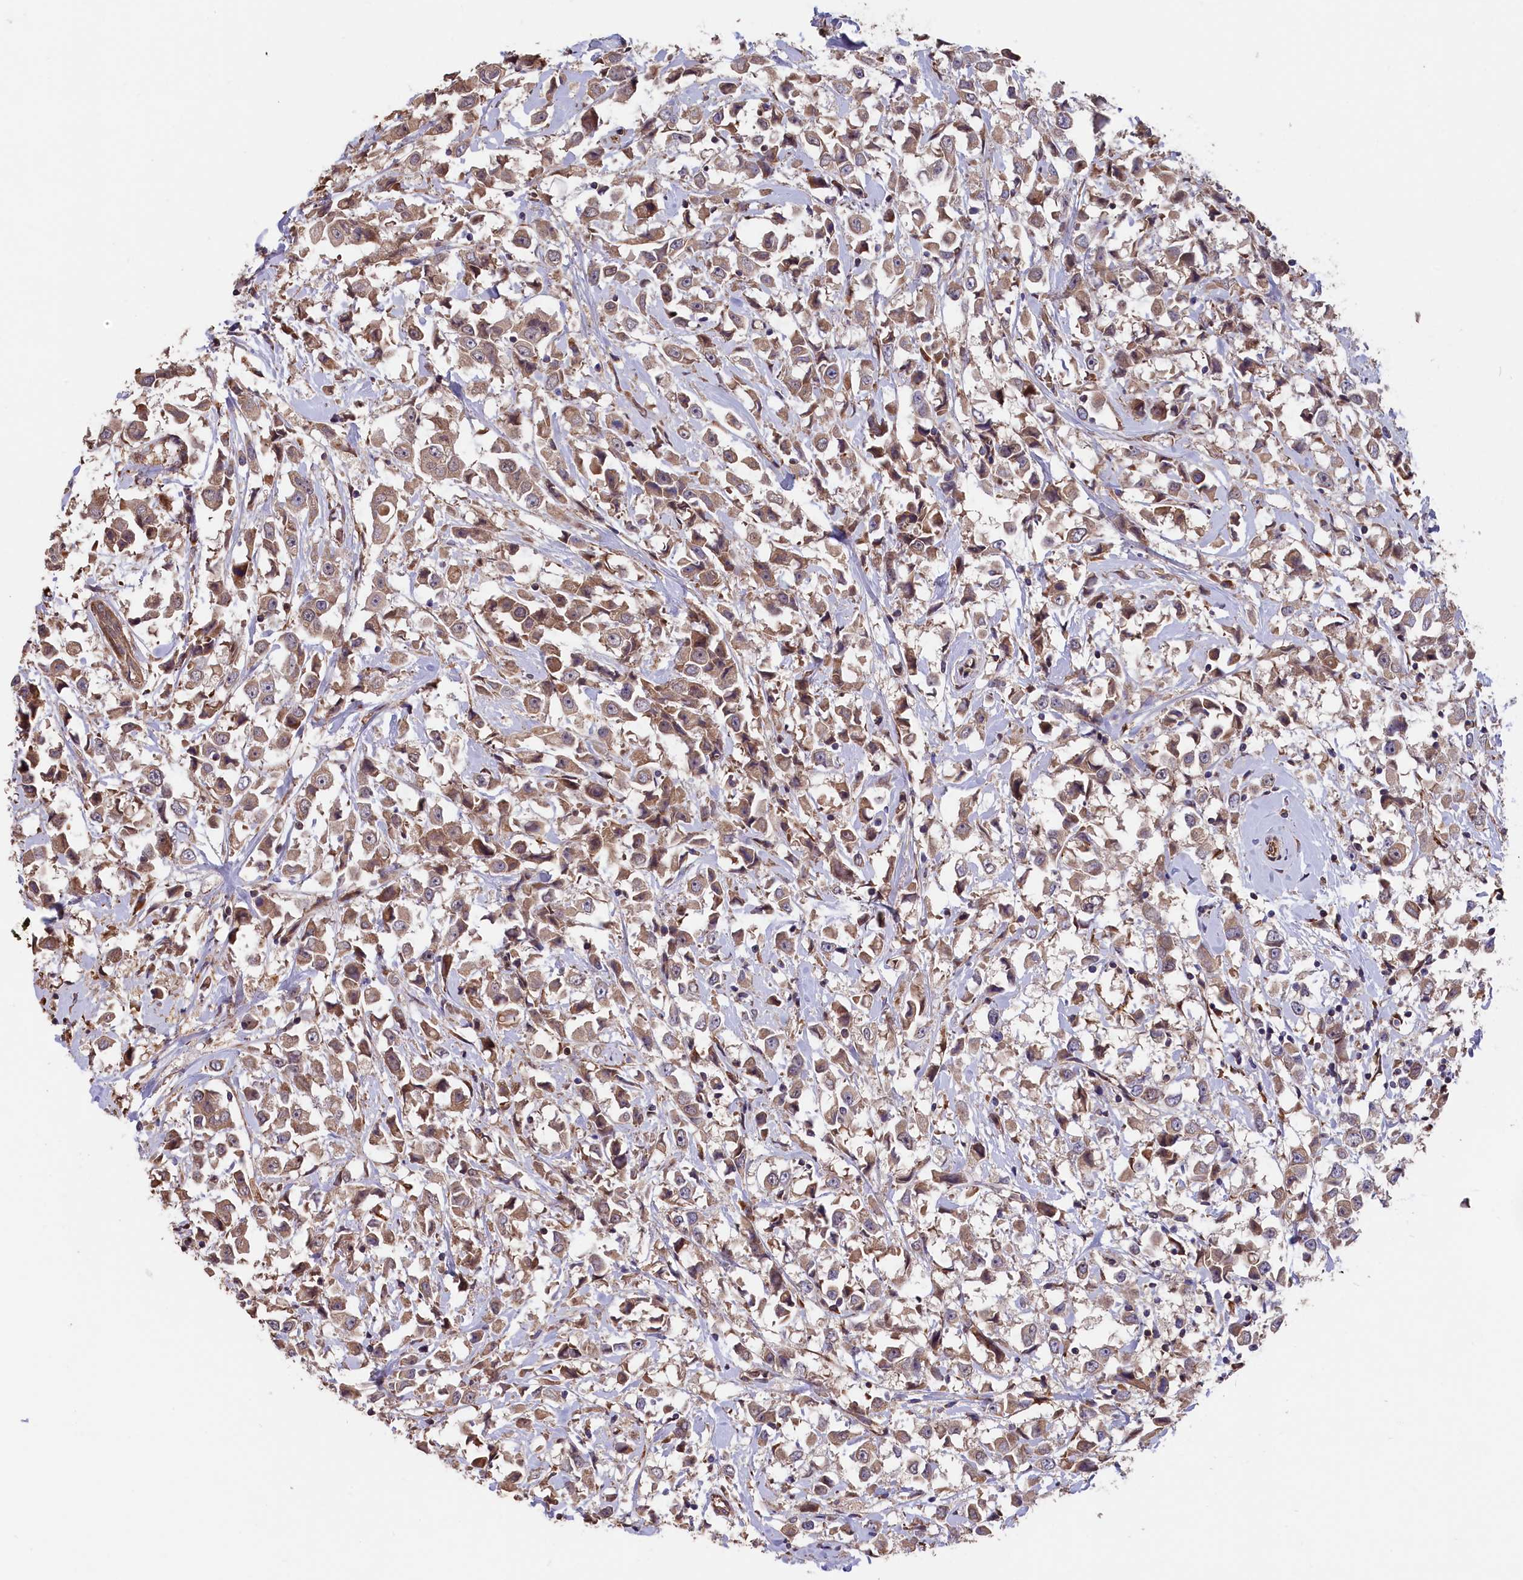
{"staining": {"intensity": "moderate", "quantity": ">75%", "location": "cytoplasmic/membranous"}, "tissue": "breast cancer", "cell_type": "Tumor cells", "image_type": "cancer", "snomed": [{"axis": "morphology", "description": "Duct carcinoma"}, {"axis": "topography", "description": "Breast"}], "caption": "A high-resolution micrograph shows immunohistochemistry staining of breast cancer, which reveals moderate cytoplasmic/membranous positivity in about >75% of tumor cells.", "gene": "GREB1L", "patient": {"sex": "female", "age": 61}}